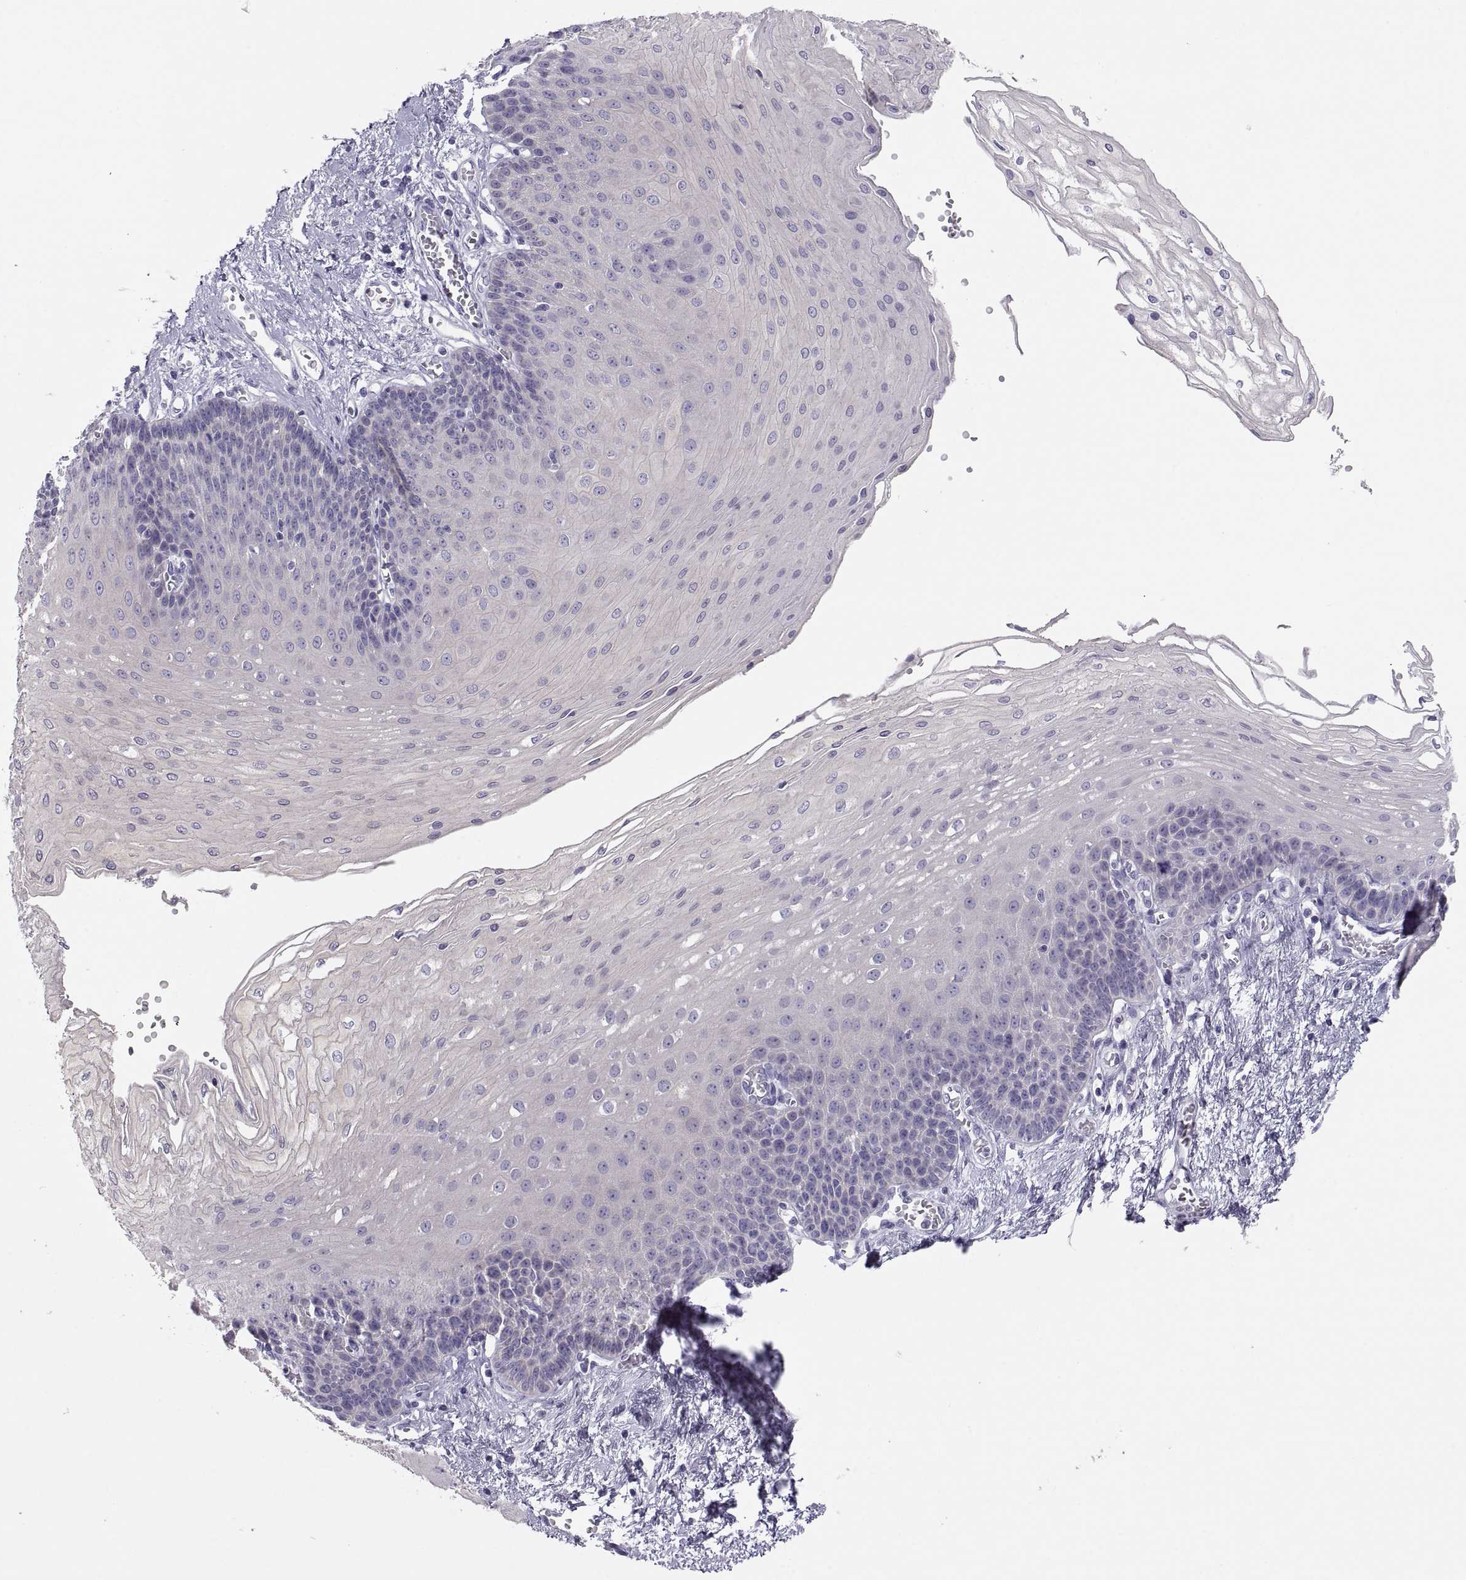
{"staining": {"intensity": "negative", "quantity": "none", "location": "none"}, "tissue": "esophagus", "cell_type": "Squamous epithelial cells", "image_type": "normal", "snomed": [{"axis": "morphology", "description": "Normal tissue, NOS"}, {"axis": "topography", "description": "Esophagus"}], "caption": "This is an immunohistochemistry histopathology image of normal esophagus. There is no positivity in squamous epithelial cells.", "gene": "MAGEB2", "patient": {"sex": "female", "age": 62}}